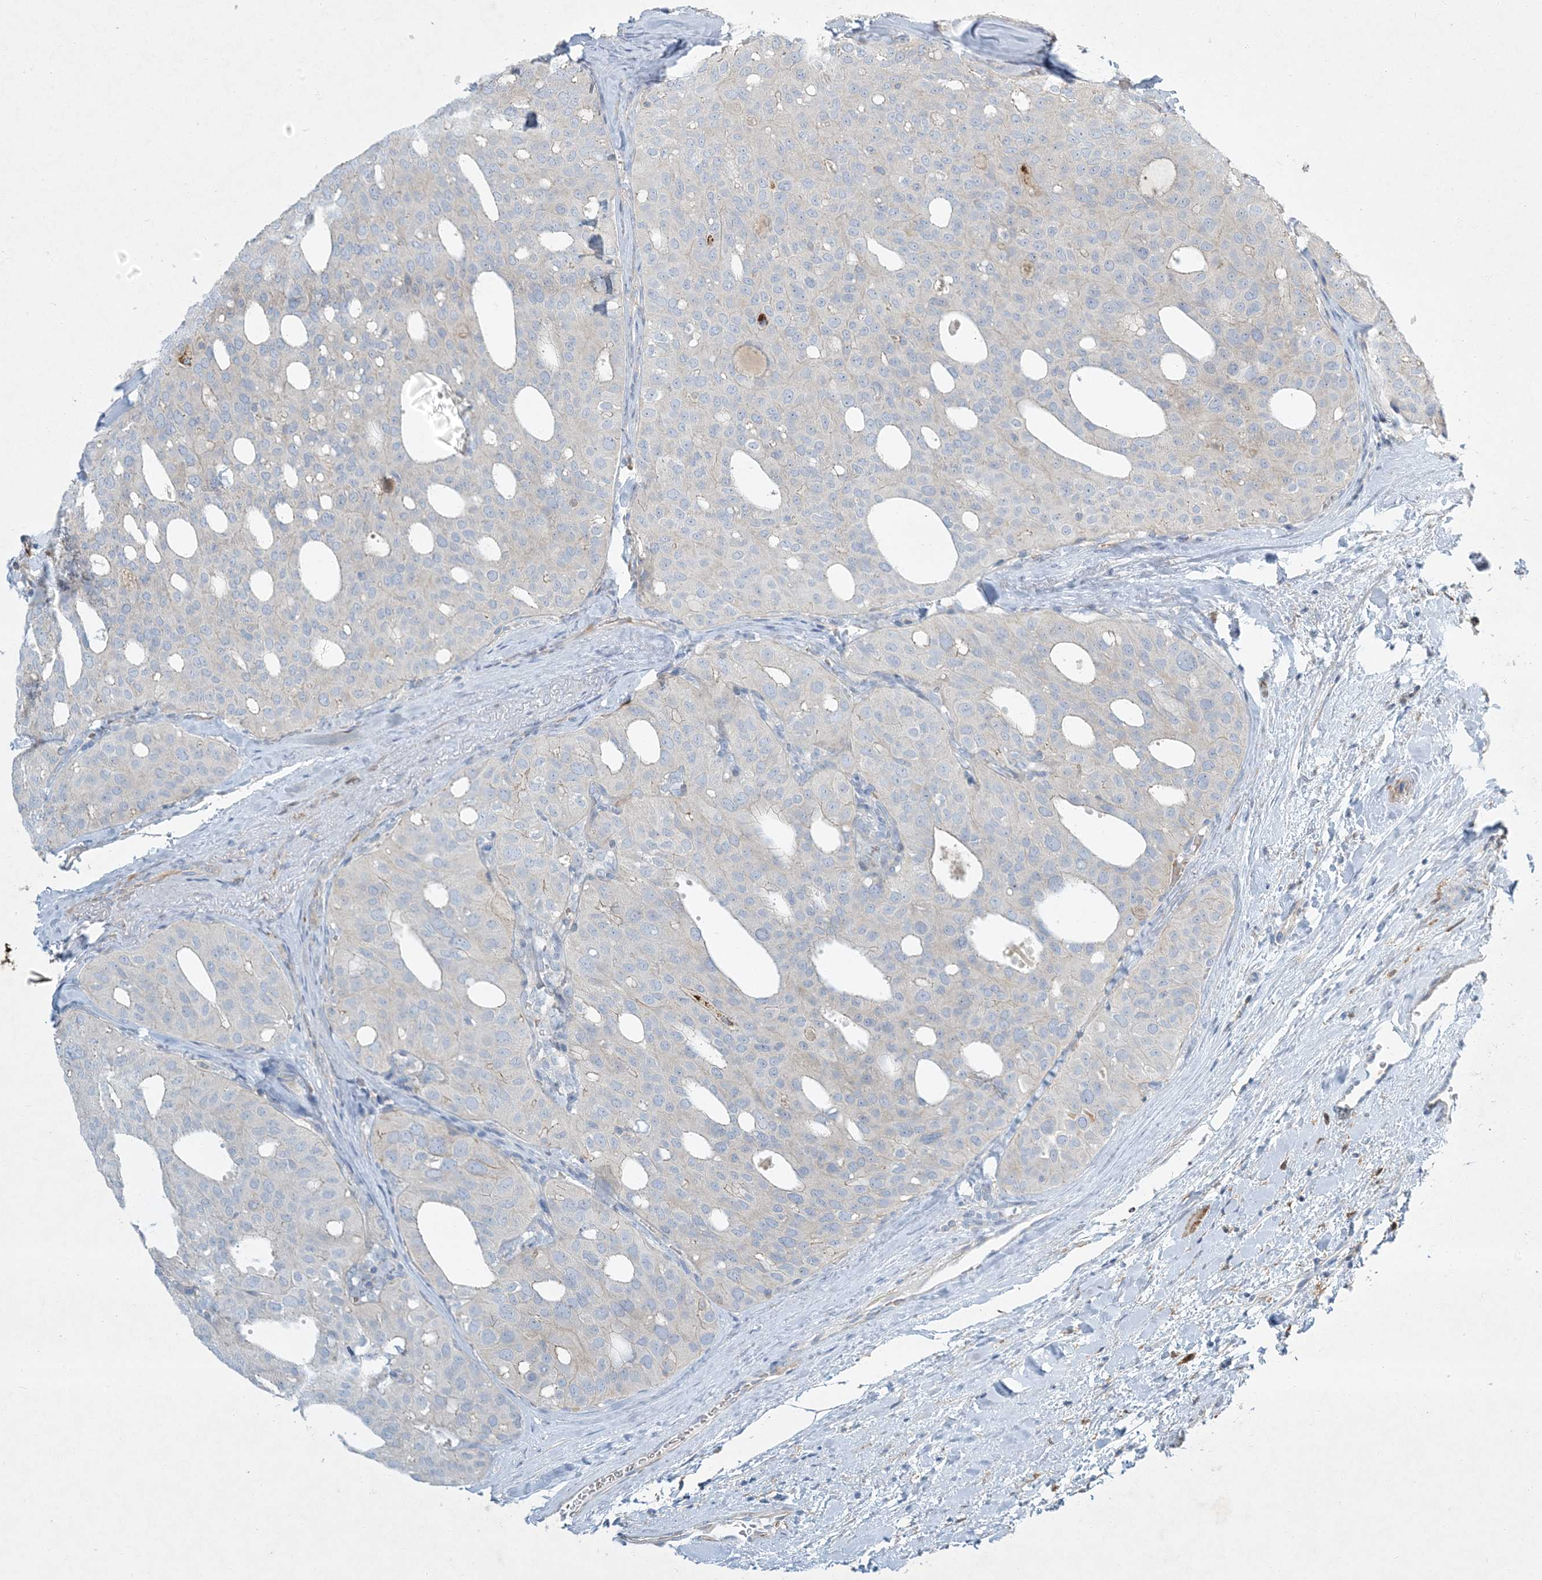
{"staining": {"intensity": "negative", "quantity": "none", "location": "none"}, "tissue": "thyroid cancer", "cell_type": "Tumor cells", "image_type": "cancer", "snomed": [{"axis": "morphology", "description": "Follicular adenoma carcinoma, NOS"}, {"axis": "topography", "description": "Thyroid gland"}], "caption": "The histopathology image displays no significant staining in tumor cells of thyroid follicular adenoma carcinoma.", "gene": "LTN1", "patient": {"sex": "male", "age": 75}}